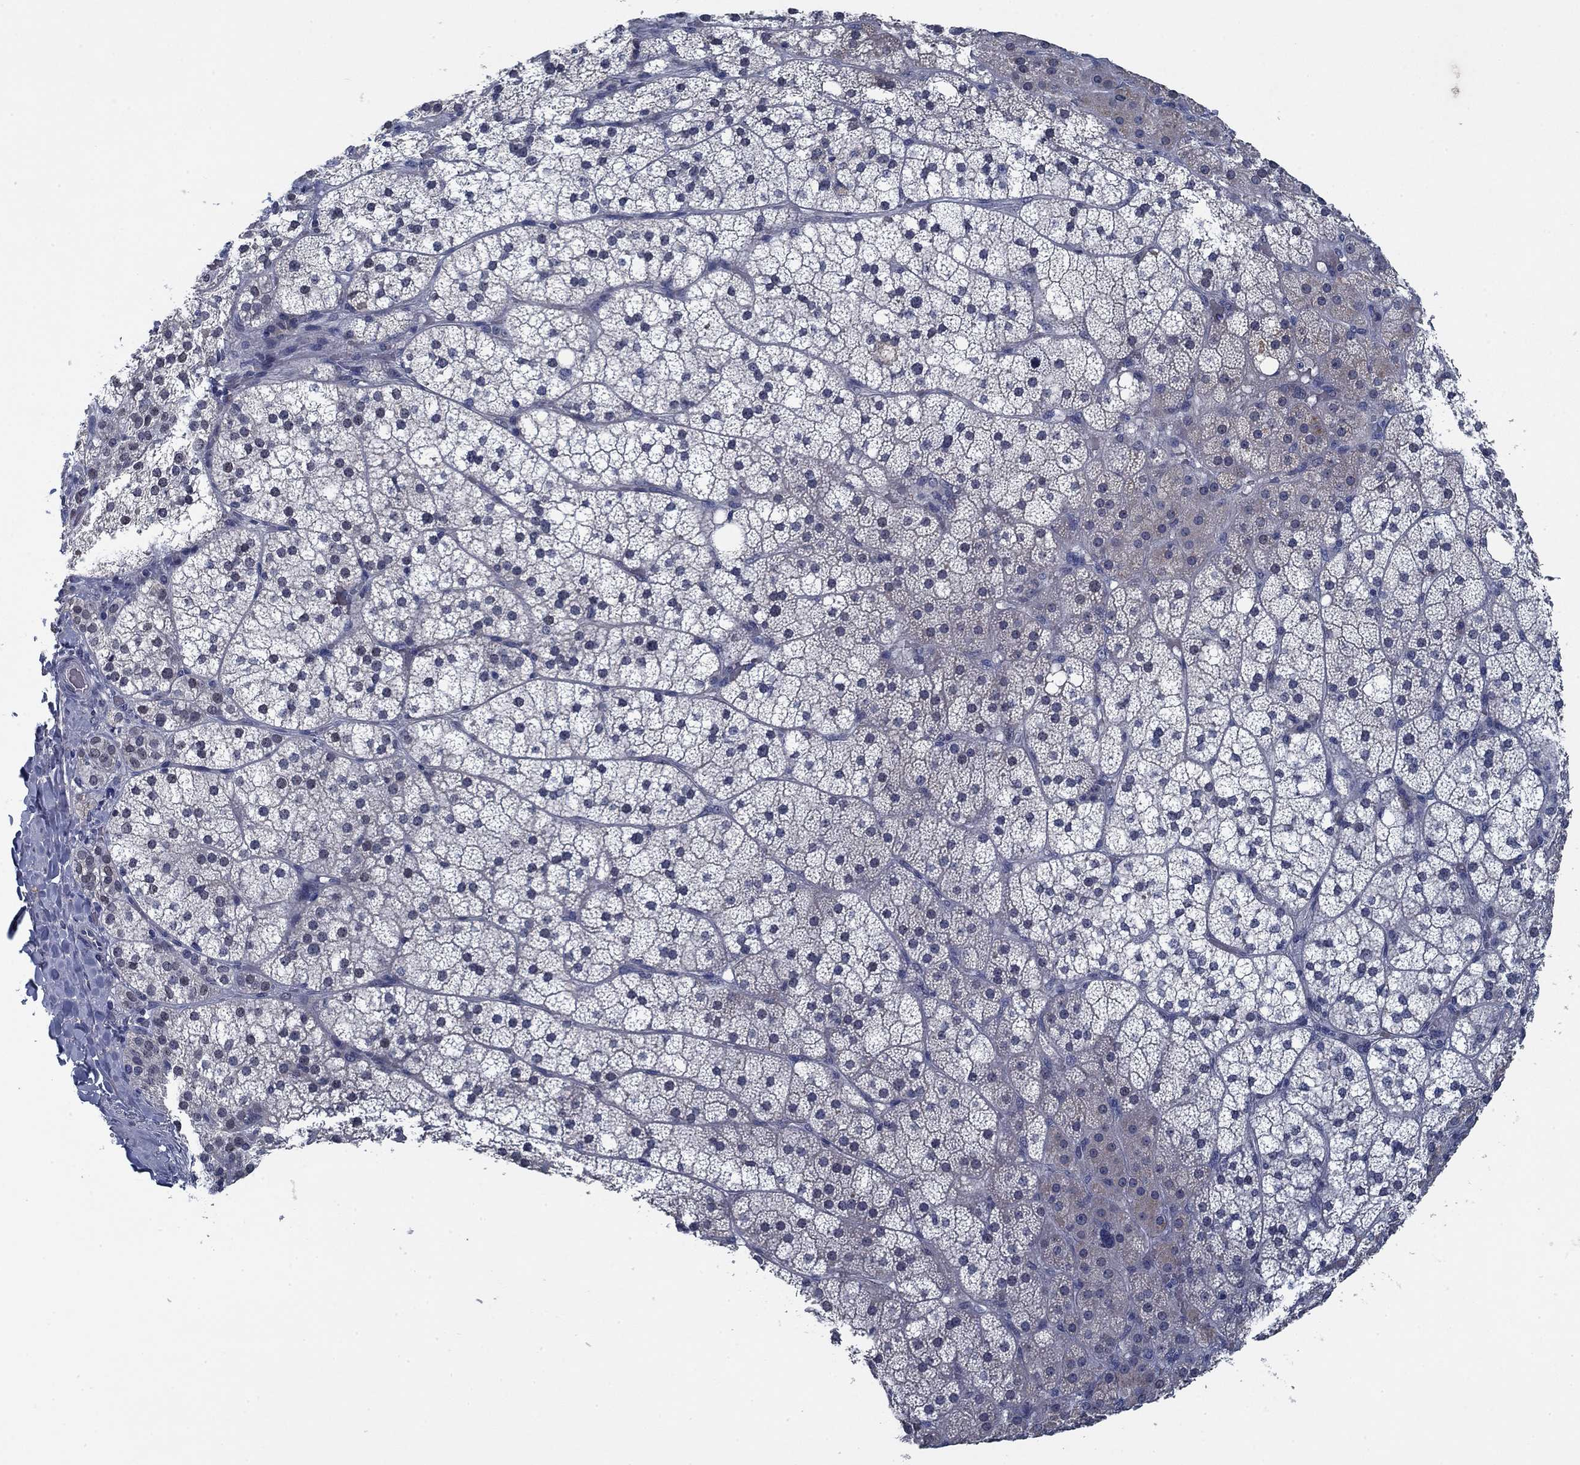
{"staining": {"intensity": "negative", "quantity": "none", "location": "none"}, "tissue": "adrenal gland", "cell_type": "Glandular cells", "image_type": "normal", "snomed": [{"axis": "morphology", "description": "Normal tissue, NOS"}, {"axis": "topography", "description": "Adrenal gland"}], "caption": "Immunohistochemical staining of benign human adrenal gland reveals no significant expression in glandular cells.", "gene": "PNMA8A", "patient": {"sex": "male", "age": 53}}